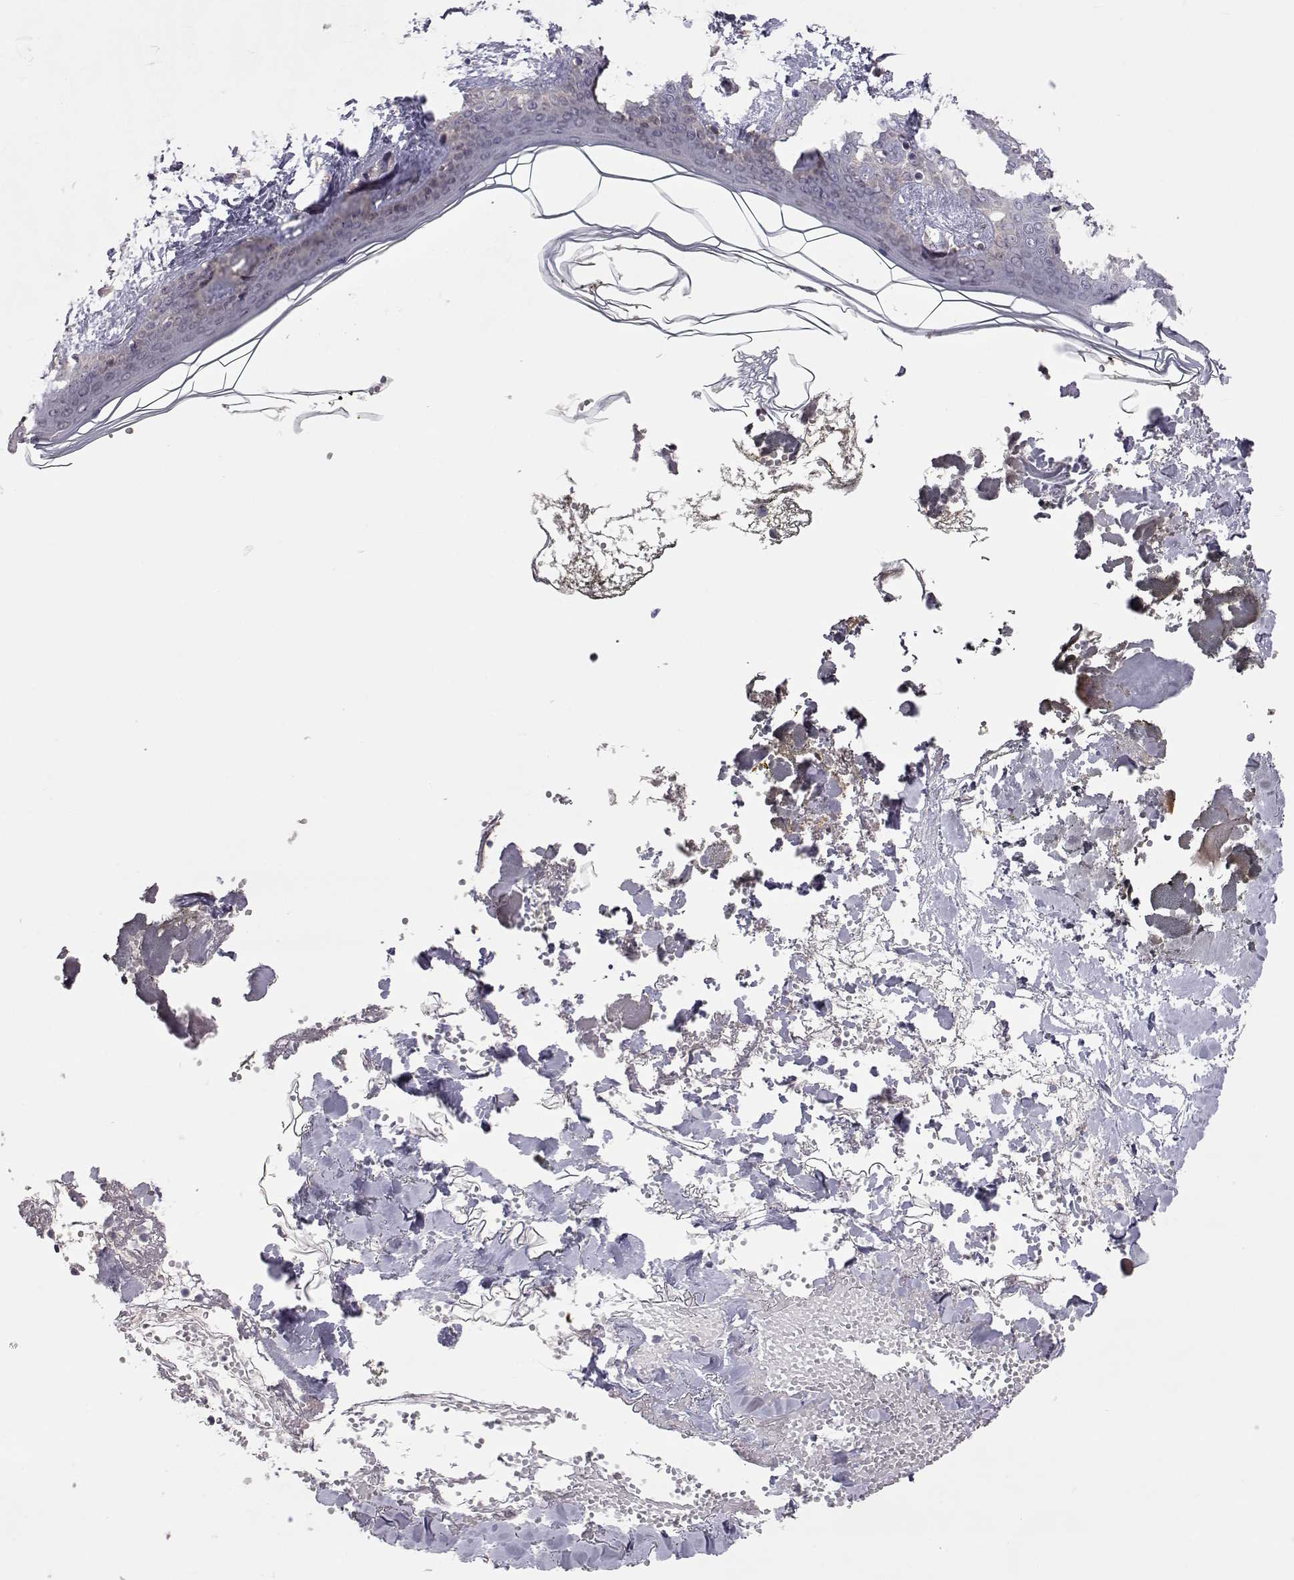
{"staining": {"intensity": "negative", "quantity": "none", "location": "none"}, "tissue": "skin", "cell_type": "Fibroblasts", "image_type": "normal", "snomed": [{"axis": "morphology", "description": "Normal tissue, NOS"}, {"axis": "topography", "description": "Skin"}], "caption": "The image exhibits no staining of fibroblasts in unremarkable skin.", "gene": "NCAM2", "patient": {"sex": "female", "age": 34}}